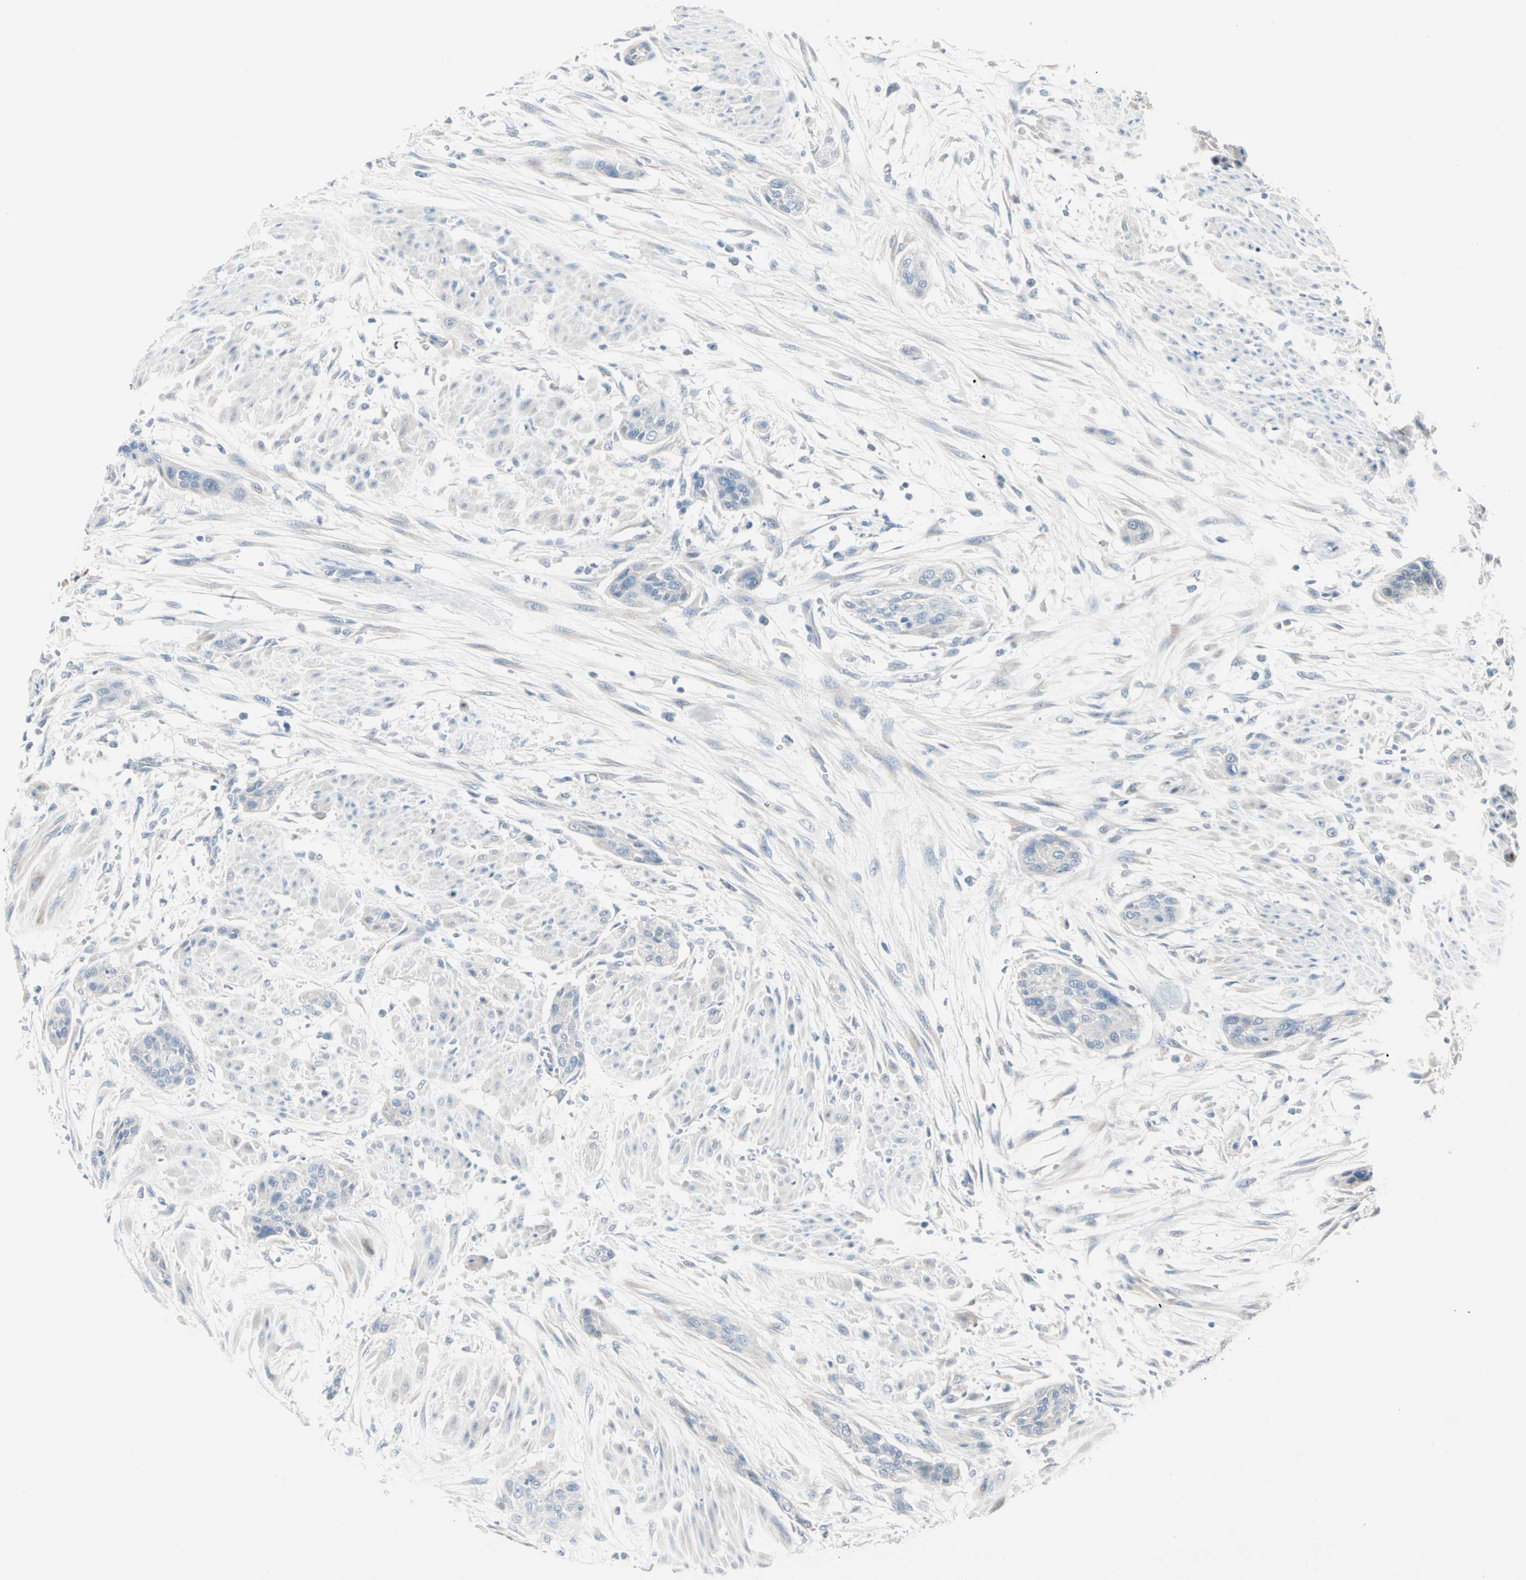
{"staining": {"intensity": "negative", "quantity": "none", "location": "none"}, "tissue": "urothelial cancer", "cell_type": "Tumor cells", "image_type": "cancer", "snomed": [{"axis": "morphology", "description": "Urothelial carcinoma, High grade"}, {"axis": "topography", "description": "Urinary bladder"}], "caption": "IHC of urothelial cancer demonstrates no staining in tumor cells.", "gene": "NEFH", "patient": {"sex": "male", "age": 35}}